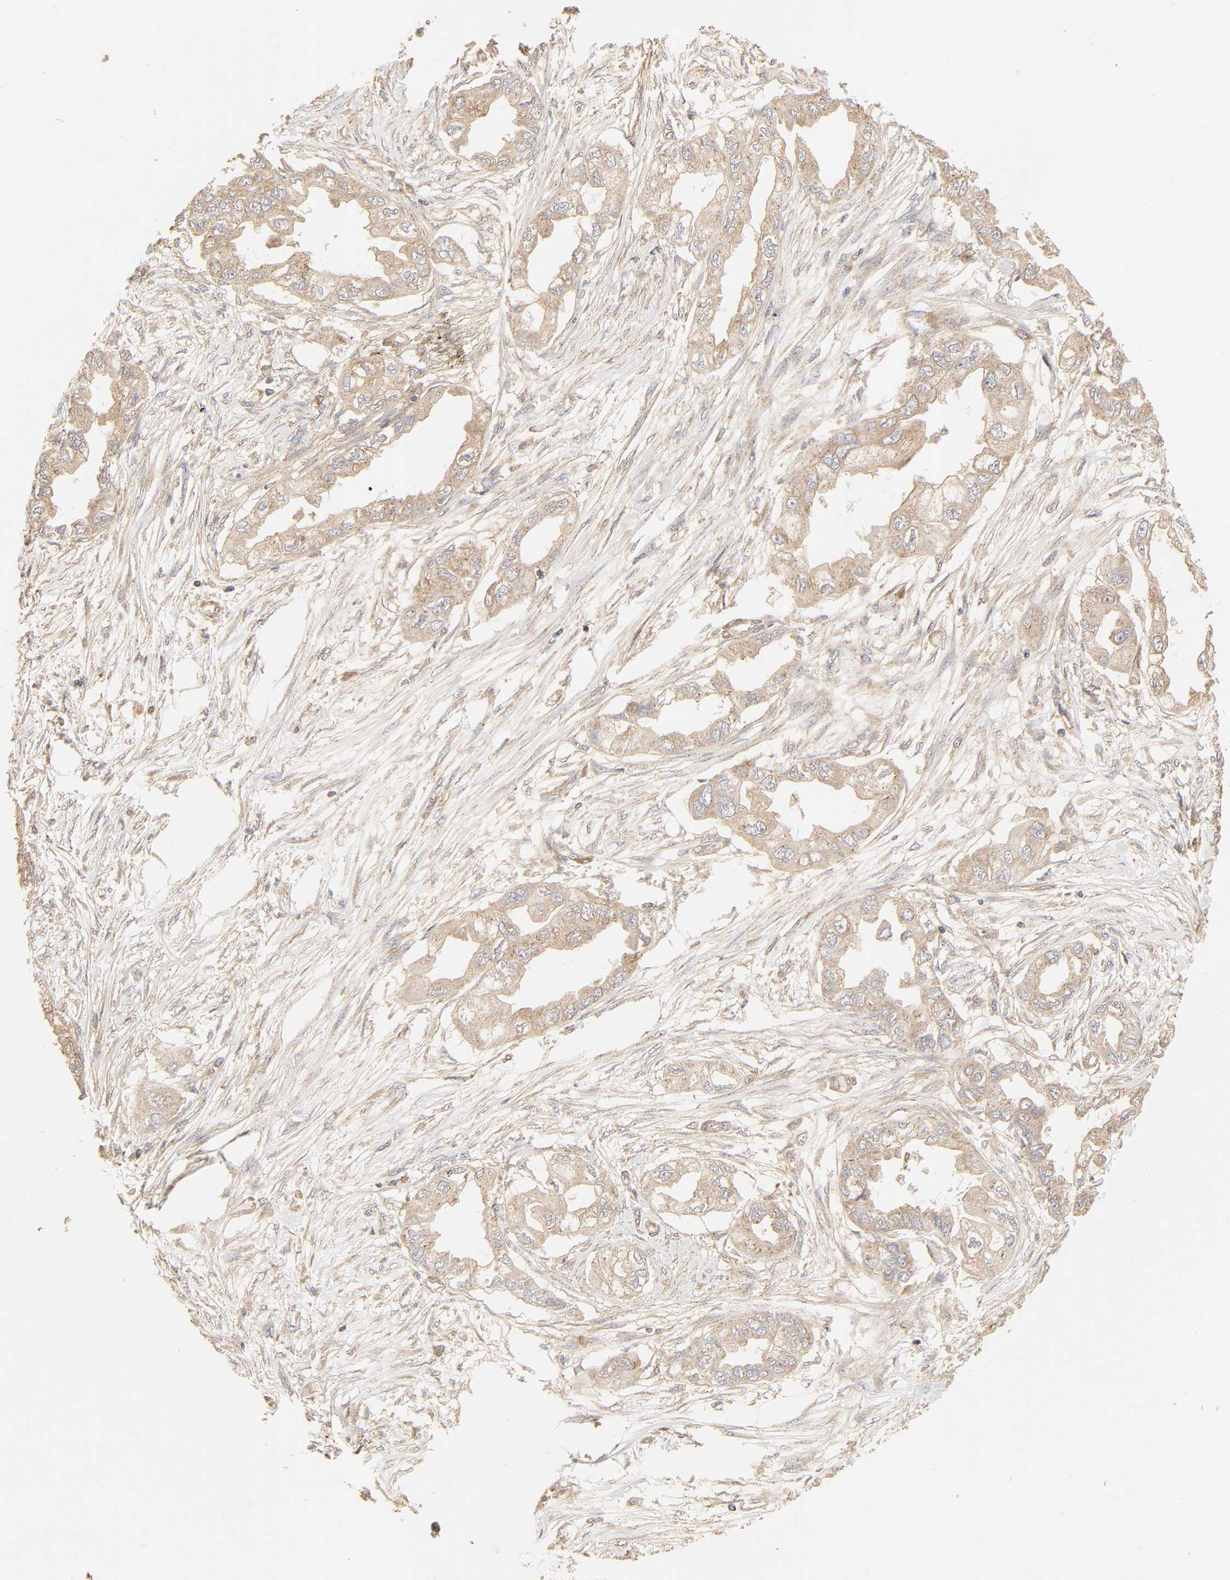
{"staining": {"intensity": "moderate", "quantity": ">75%", "location": "cytoplasmic/membranous"}, "tissue": "endometrial cancer", "cell_type": "Tumor cells", "image_type": "cancer", "snomed": [{"axis": "morphology", "description": "Adenocarcinoma, NOS"}, {"axis": "topography", "description": "Endometrium"}], "caption": "Immunohistochemistry (IHC) (DAB) staining of human endometrial adenocarcinoma displays moderate cytoplasmic/membranous protein positivity in approximately >75% of tumor cells.", "gene": "EPS8", "patient": {"sex": "female", "age": 67}}